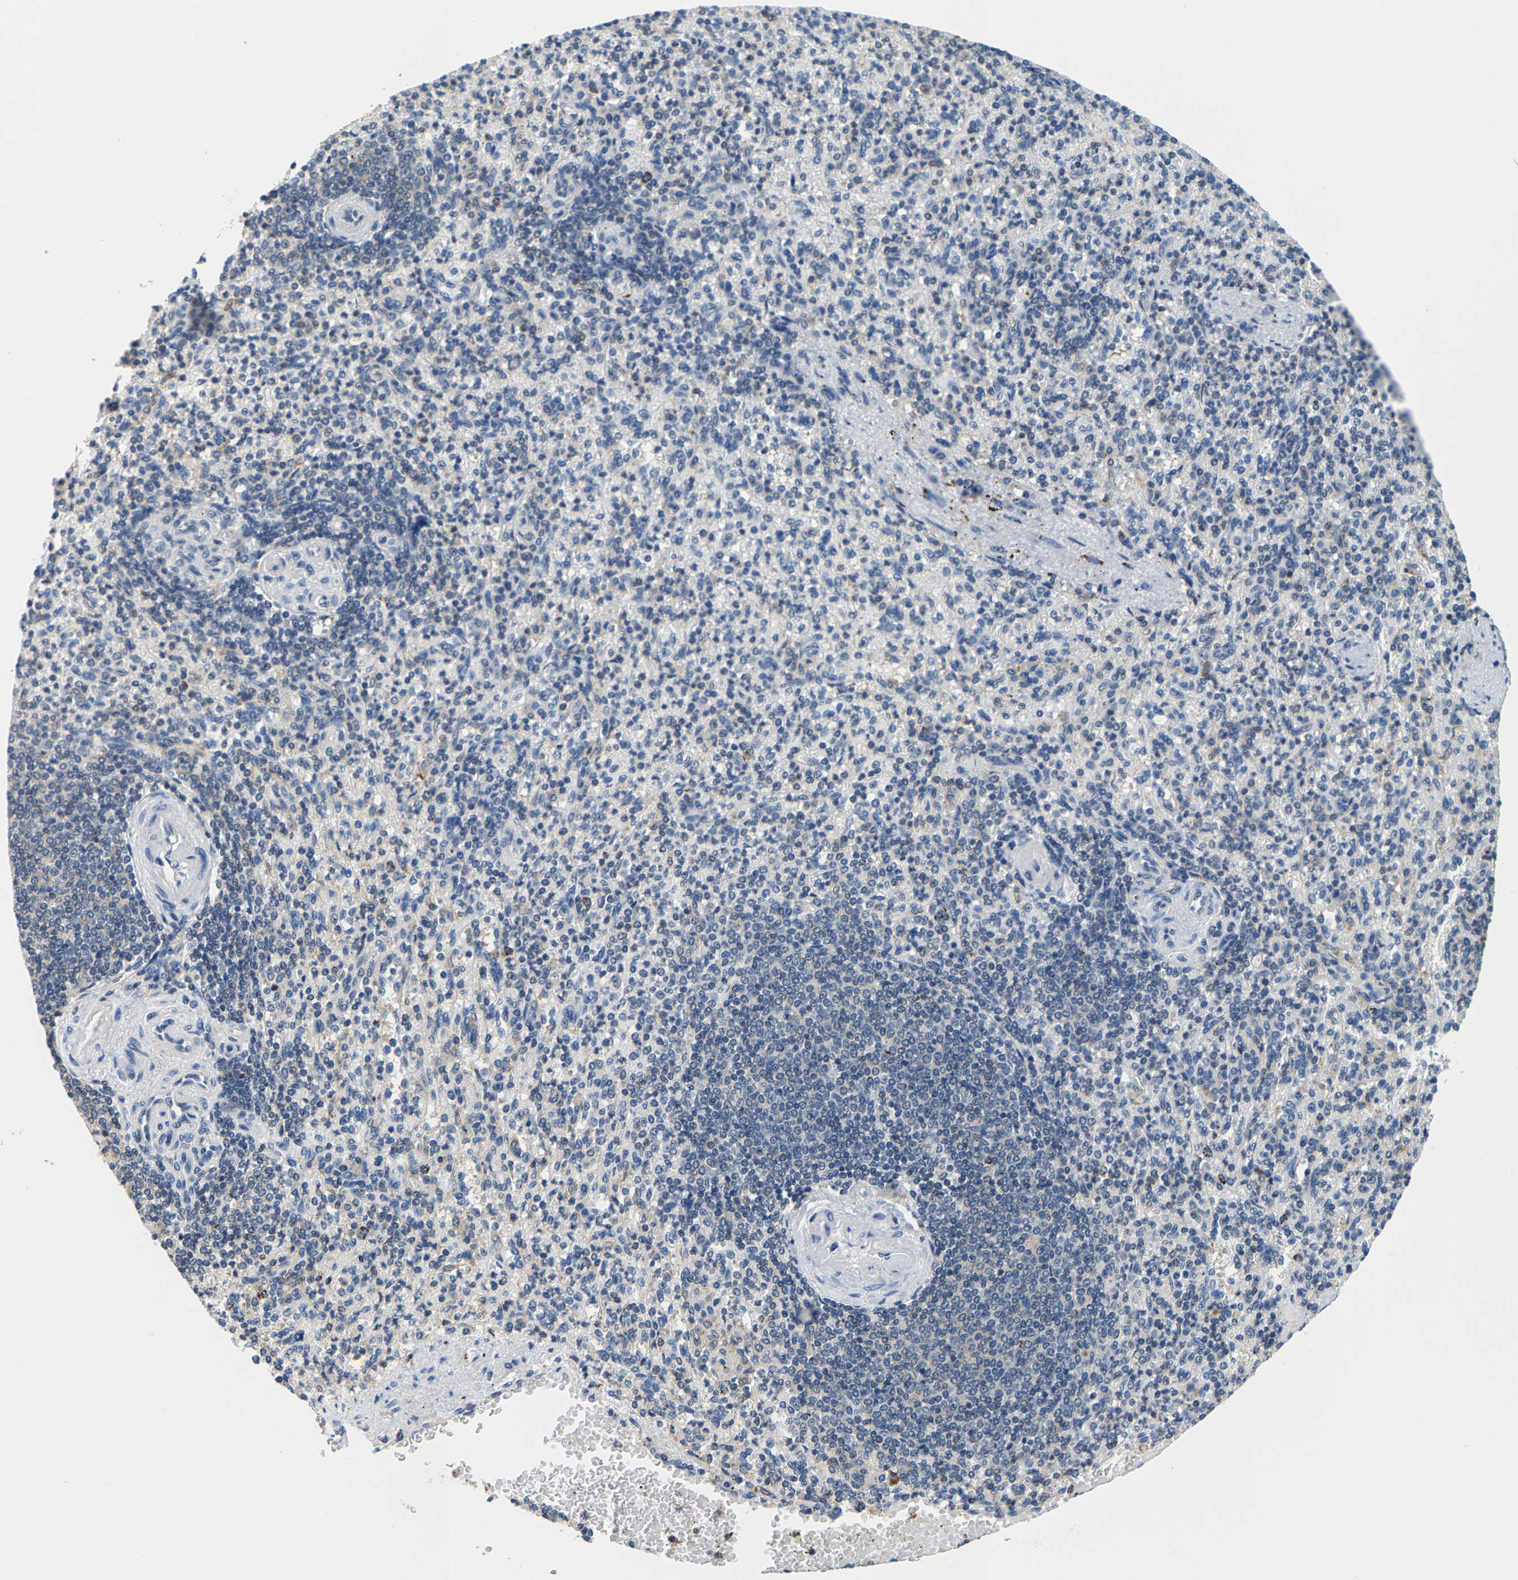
{"staining": {"intensity": "moderate", "quantity": "25%-75%", "location": "cytoplasmic/membranous"}, "tissue": "spleen", "cell_type": "Cells in red pulp", "image_type": "normal", "snomed": [{"axis": "morphology", "description": "Normal tissue, NOS"}, {"axis": "topography", "description": "Spleen"}], "caption": "Immunohistochemical staining of unremarkable spleen reveals medium levels of moderate cytoplasmic/membranous positivity in about 25%-75% of cells in red pulp.", "gene": "SHMT2", "patient": {"sex": "female", "age": 74}}